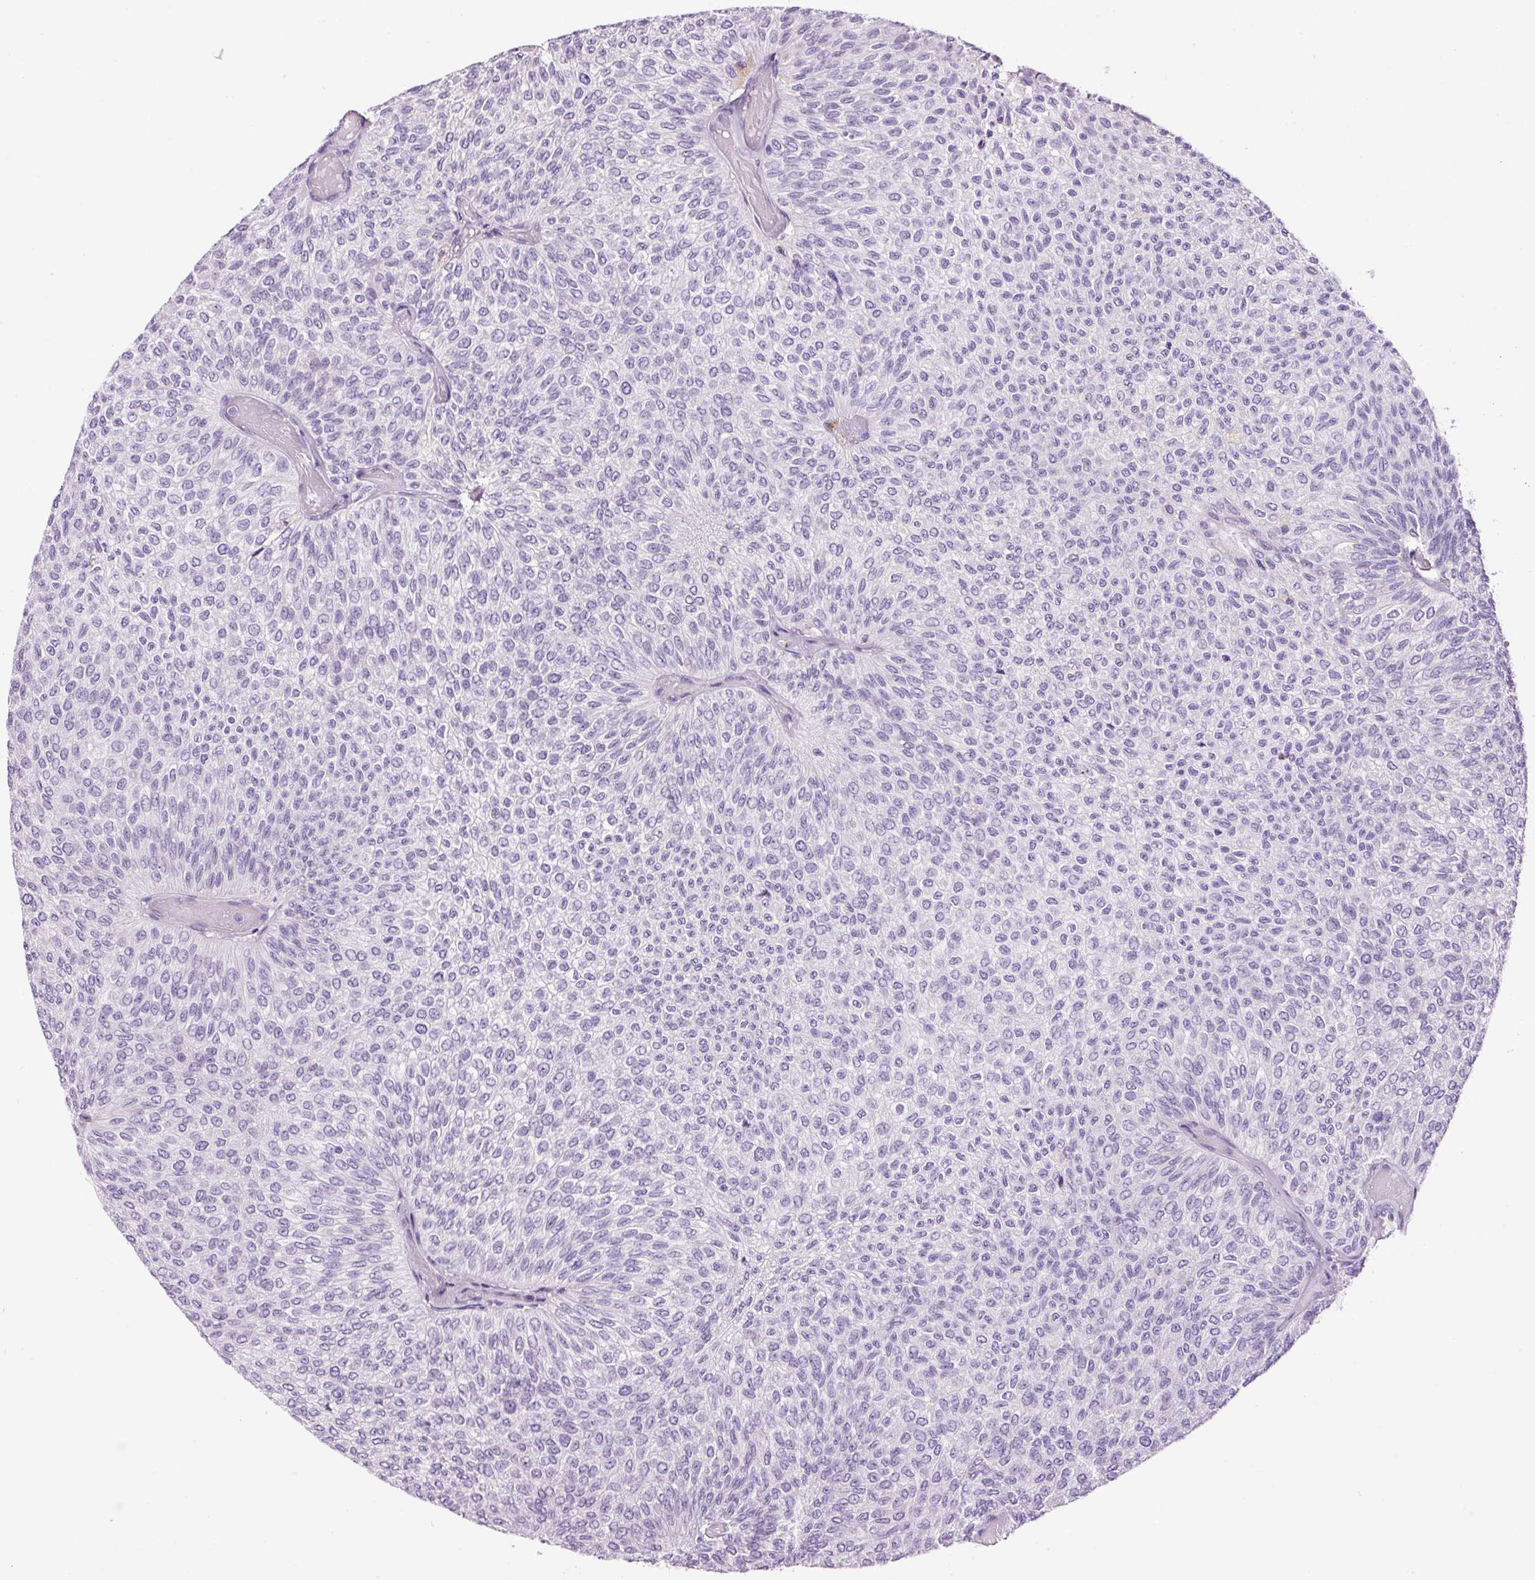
{"staining": {"intensity": "negative", "quantity": "none", "location": "none"}, "tissue": "urothelial cancer", "cell_type": "Tumor cells", "image_type": "cancer", "snomed": [{"axis": "morphology", "description": "Urothelial carcinoma, Low grade"}, {"axis": "topography", "description": "Urinary bladder"}], "caption": "This micrograph is of low-grade urothelial carcinoma stained with immunohistochemistry (IHC) to label a protein in brown with the nuclei are counter-stained blue. There is no expression in tumor cells.", "gene": "RTF2", "patient": {"sex": "male", "age": 78}}